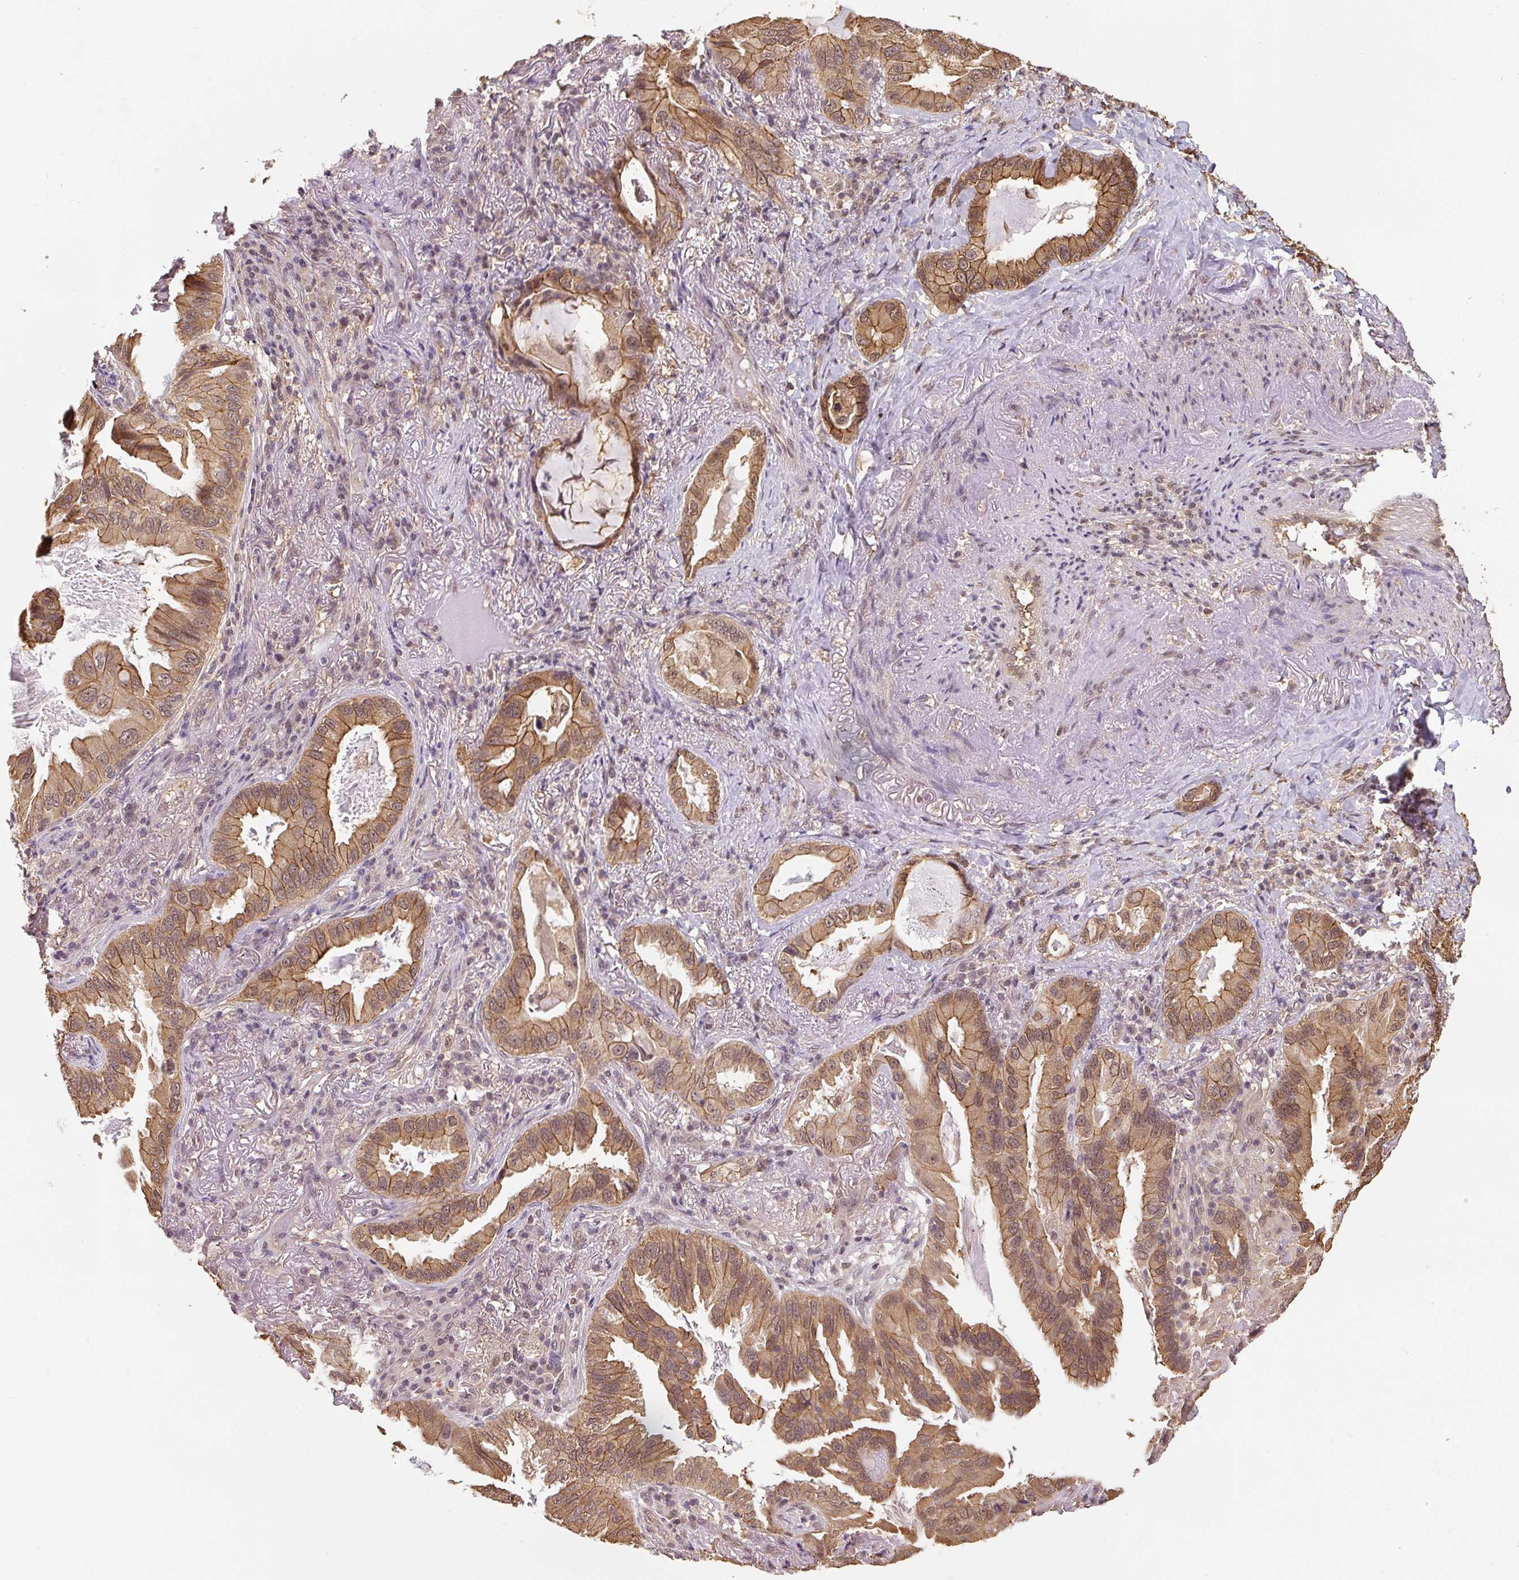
{"staining": {"intensity": "moderate", "quantity": ">75%", "location": "cytoplasmic/membranous,nuclear"}, "tissue": "lung cancer", "cell_type": "Tumor cells", "image_type": "cancer", "snomed": [{"axis": "morphology", "description": "Adenocarcinoma, NOS"}, {"axis": "topography", "description": "Lung"}], "caption": "A brown stain highlights moderate cytoplasmic/membranous and nuclear expression of a protein in lung cancer (adenocarcinoma) tumor cells.", "gene": "ST13", "patient": {"sex": "female", "age": 69}}